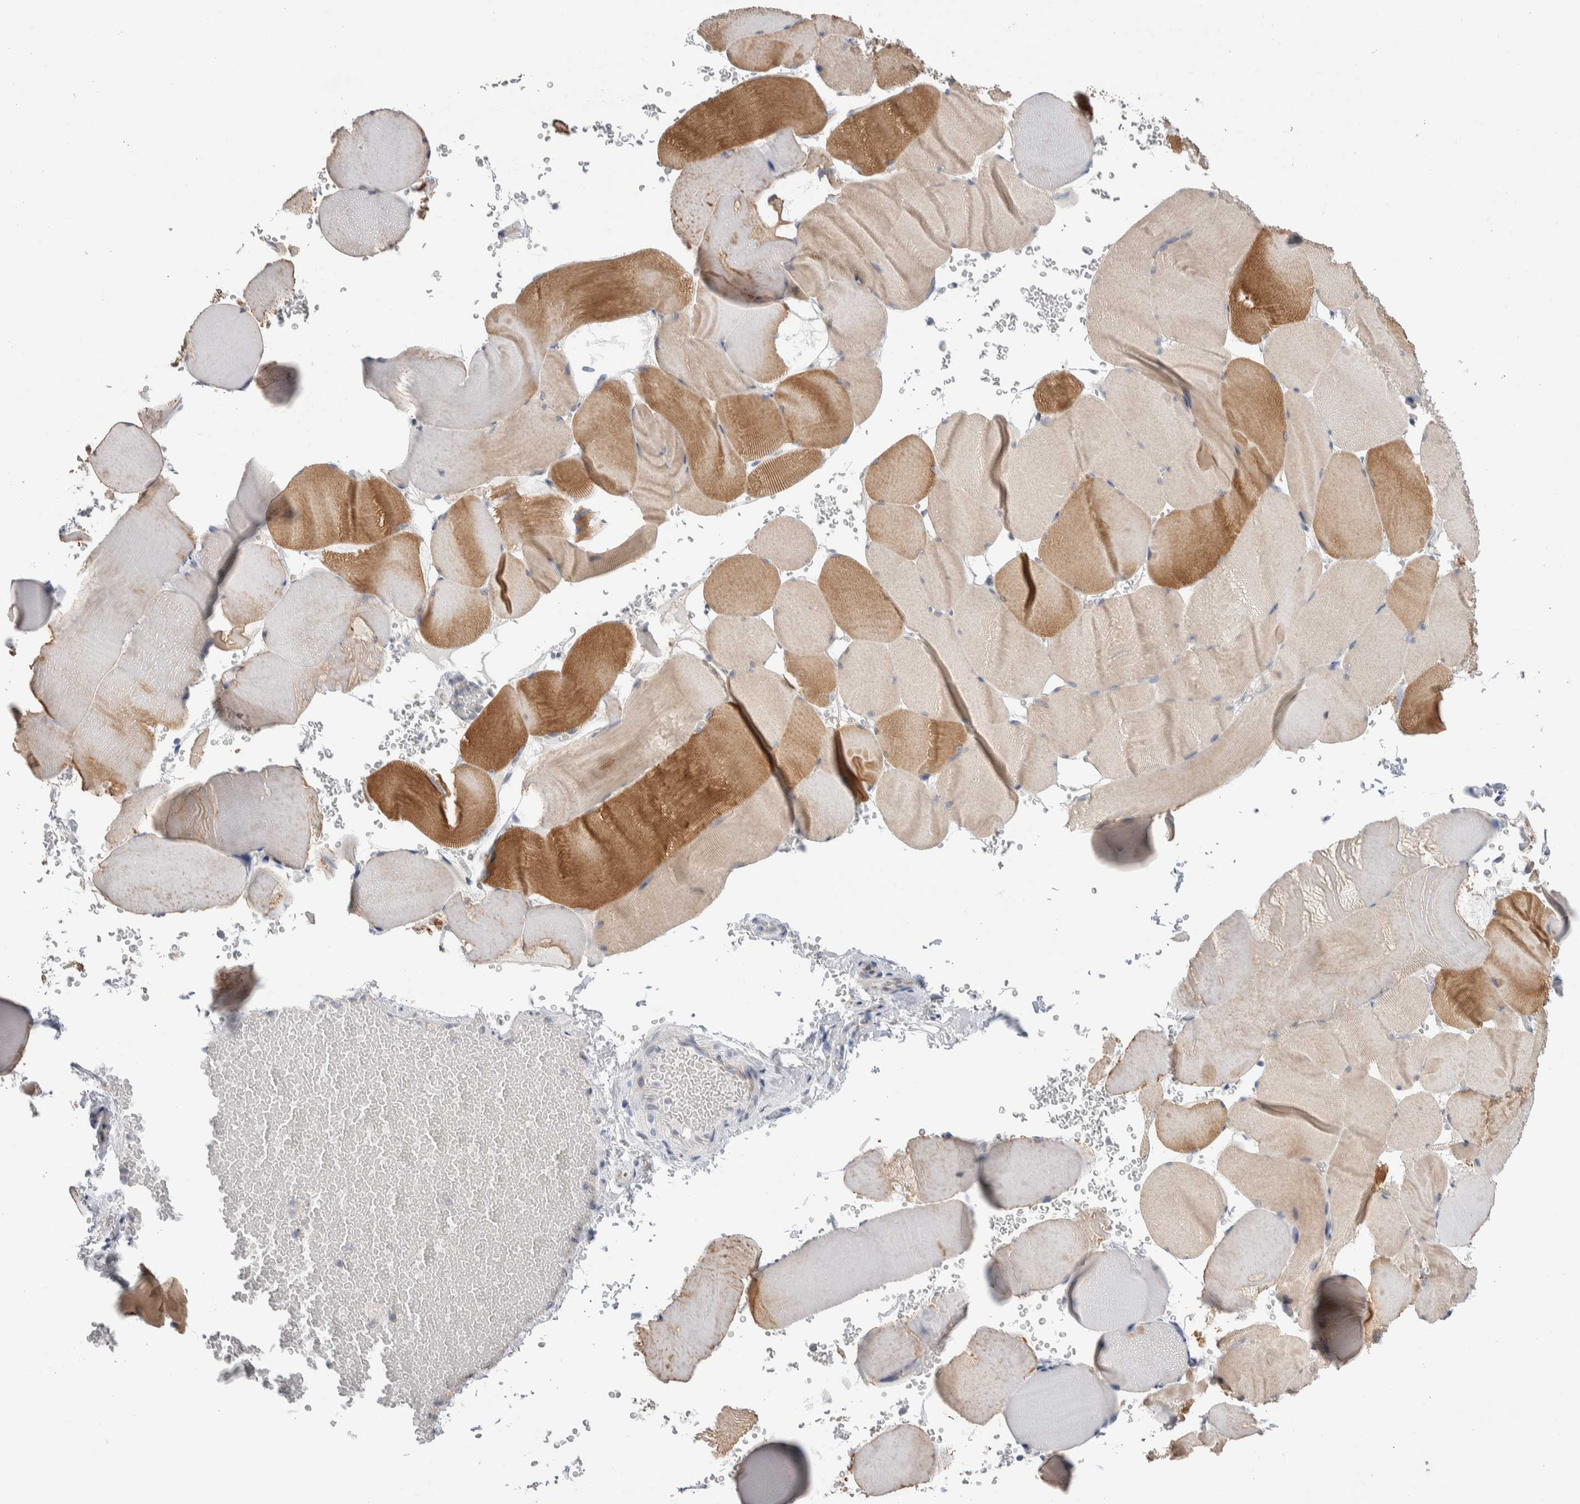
{"staining": {"intensity": "moderate", "quantity": ">75%", "location": "cytoplasmic/membranous"}, "tissue": "skeletal muscle", "cell_type": "Myocytes", "image_type": "normal", "snomed": [{"axis": "morphology", "description": "Normal tissue, NOS"}, {"axis": "topography", "description": "Skeletal muscle"}], "caption": "DAB immunohistochemical staining of benign skeletal muscle shows moderate cytoplasmic/membranous protein staining in approximately >75% of myocytes. The staining was performed using DAB, with brown indicating positive protein expression. Nuclei are stained blue with hematoxylin.", "gene": "ENGASE", "patient": {"sex": "male", "age": 62}}